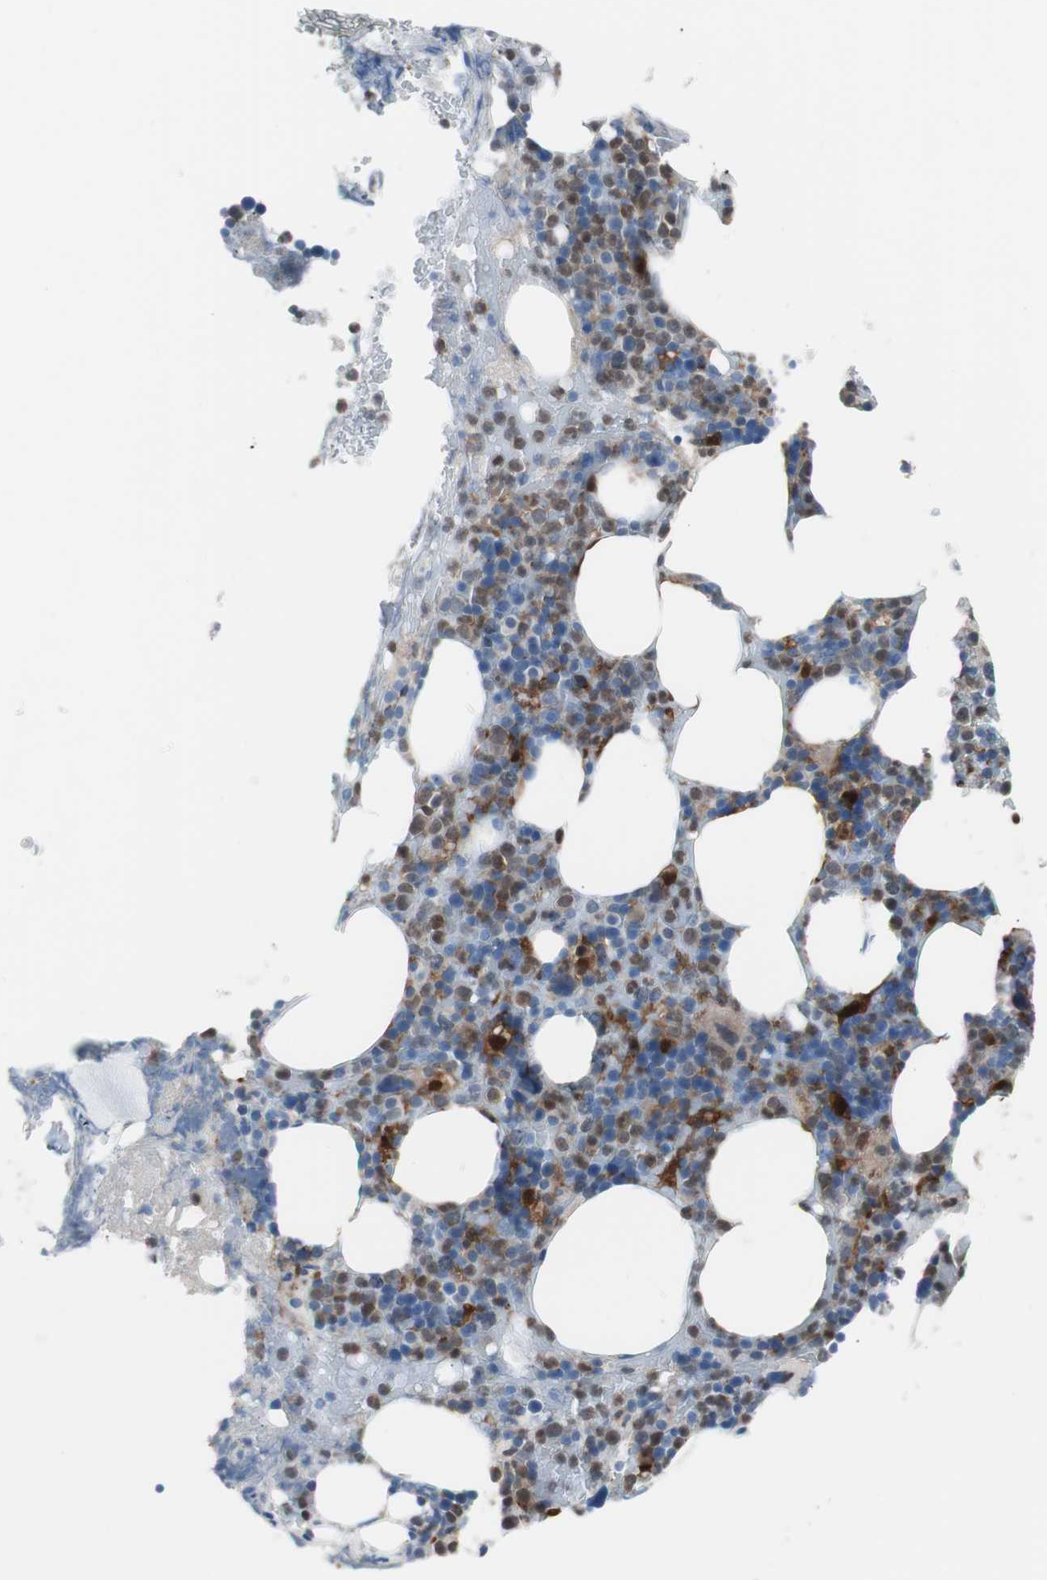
{"staining": {"intensity": "strong", "quantity": "<25%", "location": "cytoplasmic/membranous,nuclear"}, "tissue": "bone marrow", "cell_type": "Hematopoietic cells", "image_type": "normal", "snomed": [{"axis": "morphology", "description": "Normal tissue, NOS"}, {"axis": "topography", "description": "Bone marrow"}], "caption": "Immunohistochemical staining of normal bone marrow exhibits <25% levels of strong cytoplasmic/membranous,nuclear protein staining in about <25% of hematopoietic cells.", "gene": "IL18", "patient": {"sex": "female", "age": 66}}